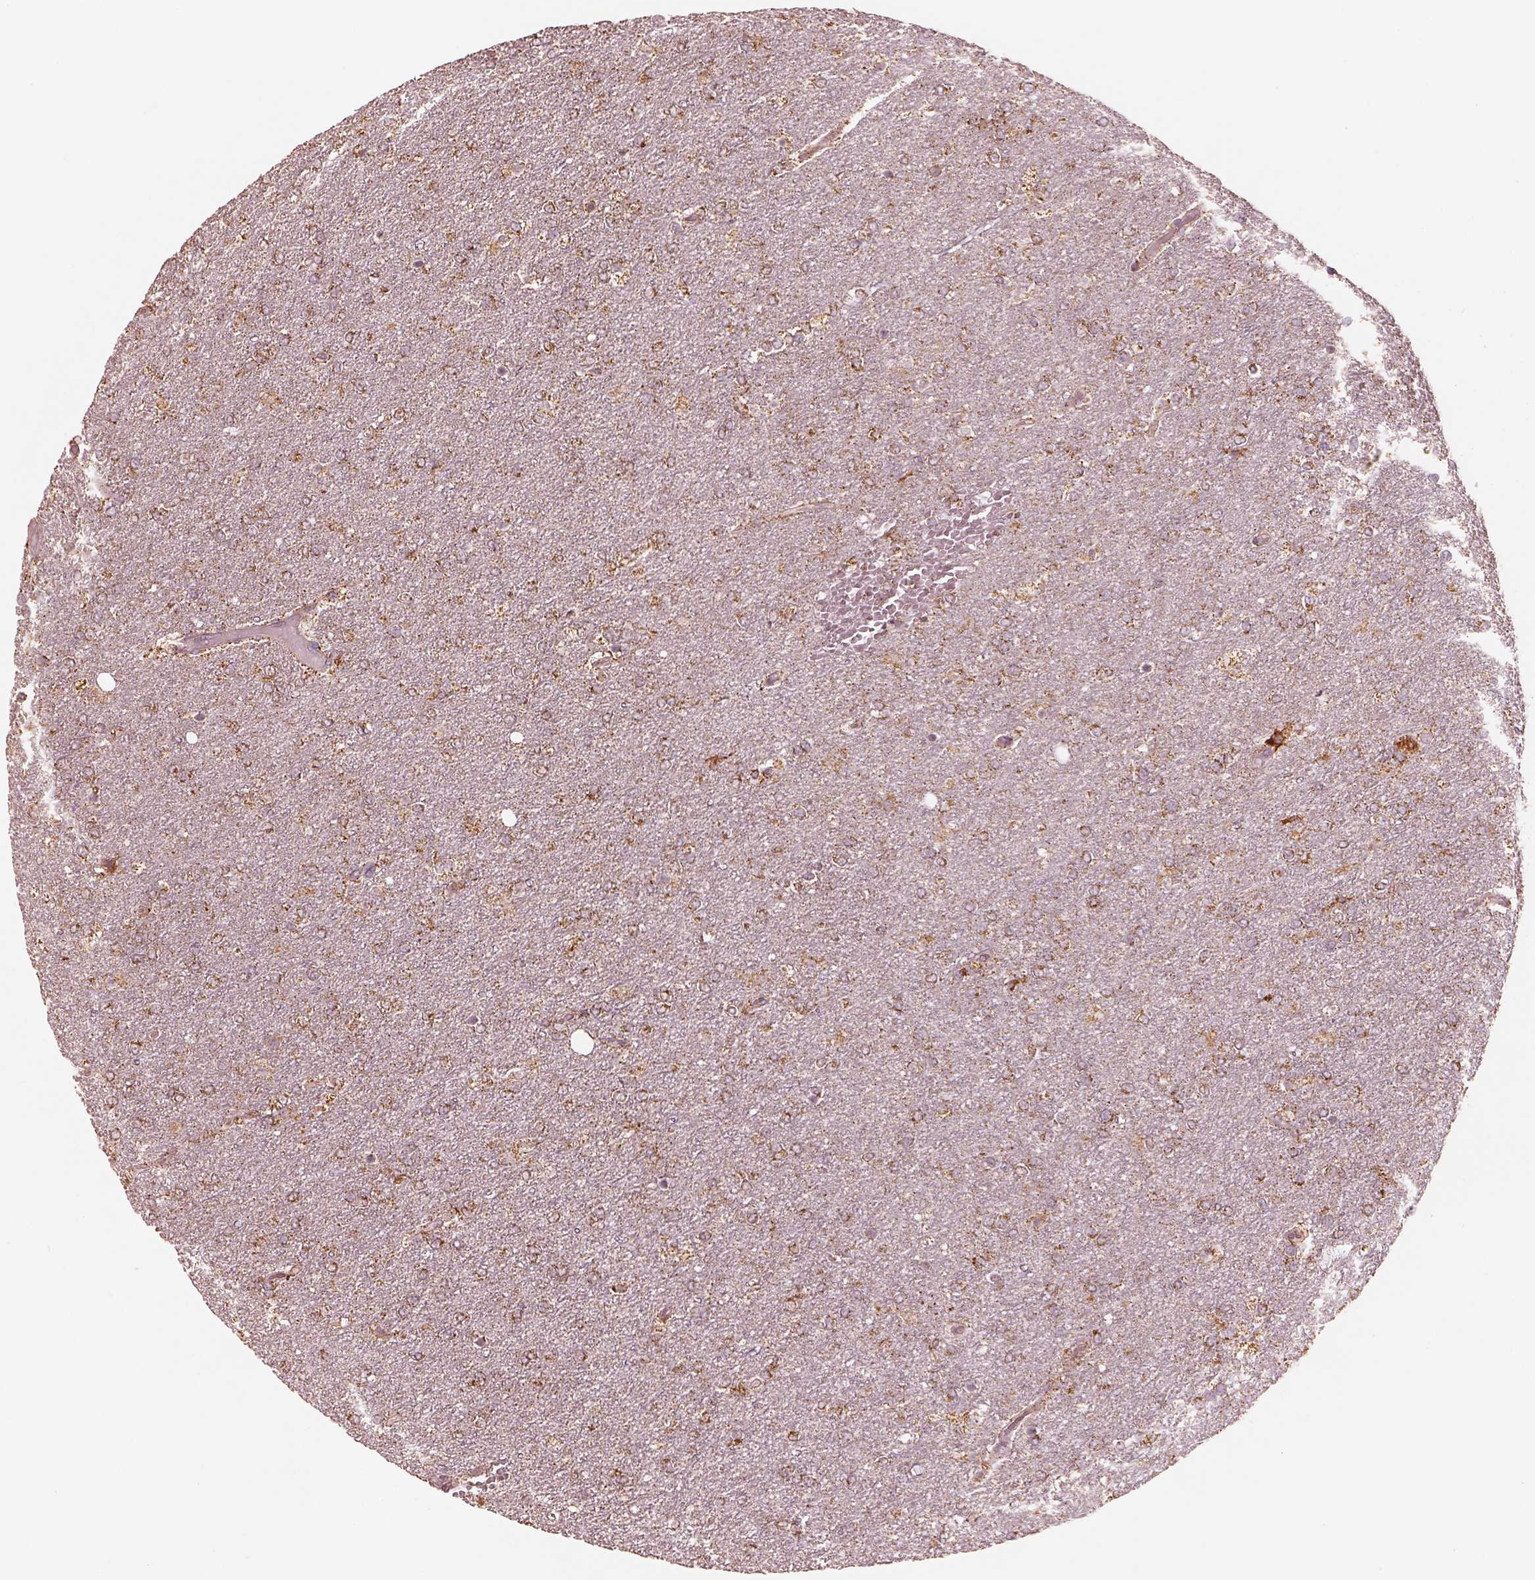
{"staining": {"intensity": "moderate", "quantity": ">75%", "location": "cytoplasmic/membranous"}, "tissue": "glioma", "cell_type": "Tumor cells", "image_type": "cancer", "snomed": [{"axis": "morphology", "description": "Glioma, malignant, High grade"}, {"axis": "topography", "description": "Brain"}], "caption": "An image of human malignant glioma (high-grade) stained for a protein demonstrates moderate cytoplasmic/membranous brown staining in tumor cells.", "gene": "ENTPD6", "patient": {"sex": "female", "age": 61}}